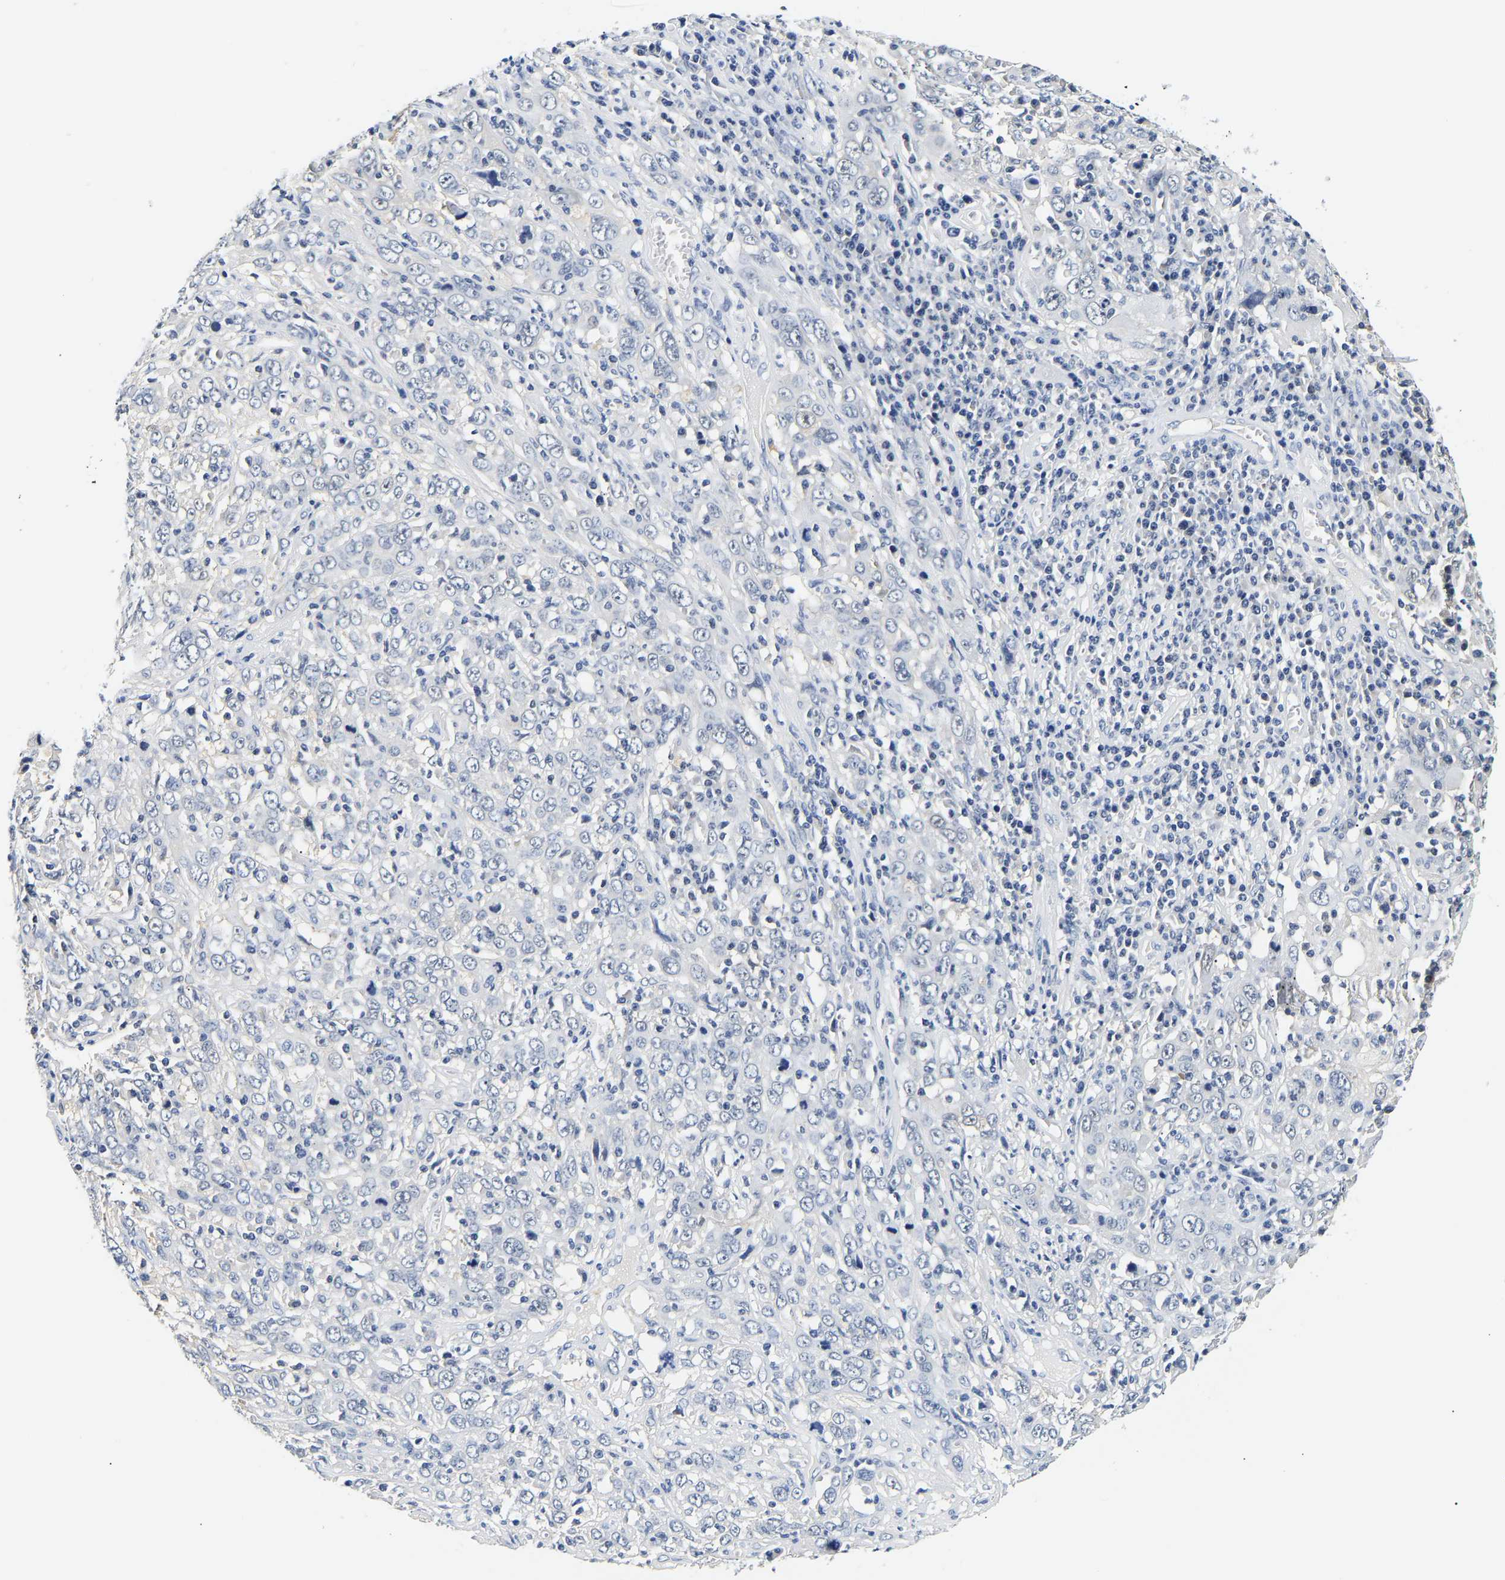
{"staining": {"intensity": "negative", "quantity": "none", "location": "none"}, "tissue": "cervical cancer", "cell_type": "Tumor cells", "image_type": "cancer", "snomed": [{"axis": "morphology", "description": "Squamous cell carcinoma, NOS"}, {"axis": "topography", "description": "Cervix"}], "caption": "A high-resolution image shows IHC staining of cervical cancer, which displays no significant positivity in tumor cells. The staining was performed using DAB to visualize the protein expression in brown, while the nuclei were stained in blue with hematoxylin (Magnification: 20x).", "gene": "UCHL3", "patient": {"sex": "female", "age": 46}}